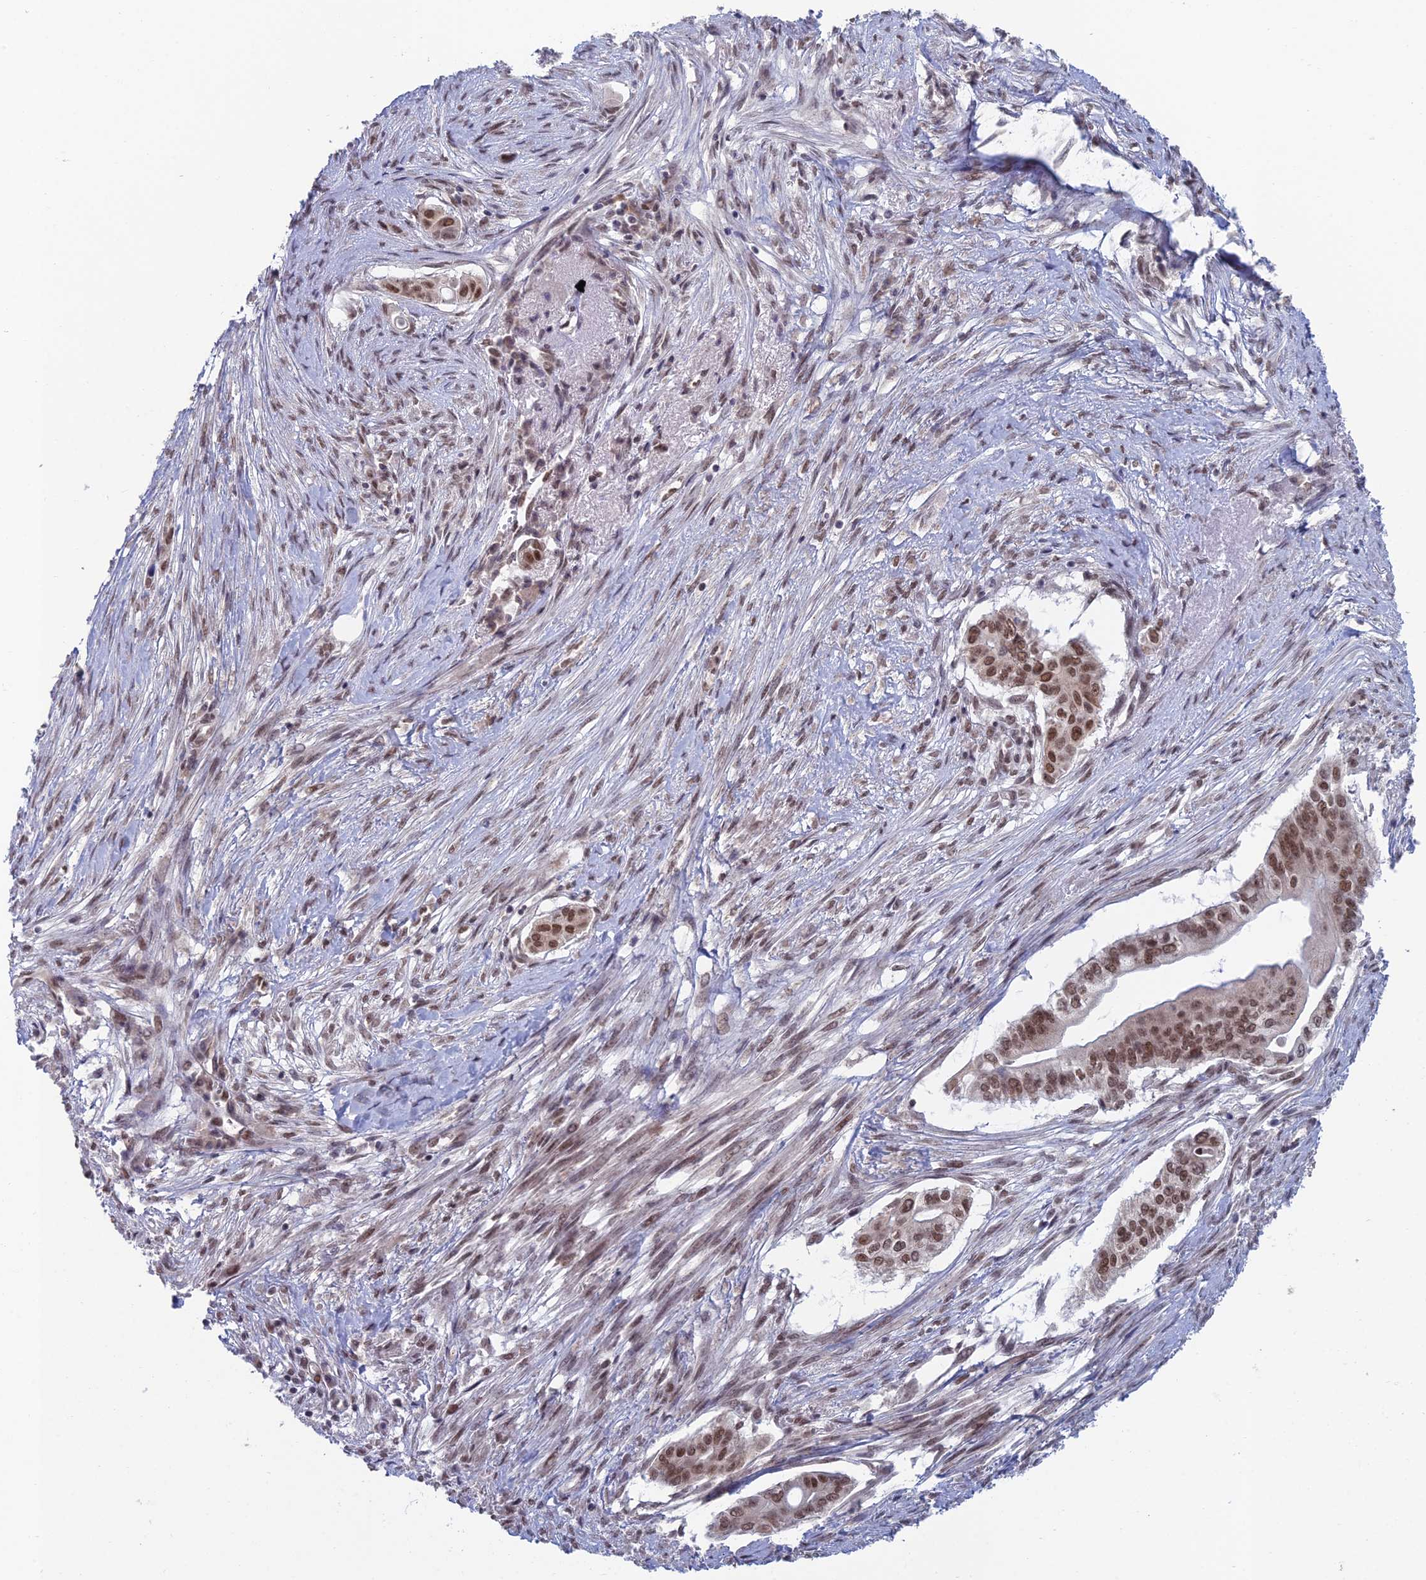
{"staining": {"intensity": "moderate", "quantity": ">75%", "location": "nuclear"}, "tissue": "pancreatic cancer", "cell_type": "Tumor cells", "image_type": "cancer", "snomed": [{"axis": "morphology", "description": "Adenocarcinoma, NOS"}, {"axis": "topography", "description": "Pancreas"}], "caption": "Human pancreatic adenocarcinoma stained for a protein (brown) reveals moderate nuclear positive positivity in approximately >75% of tumor cells.", "gene": "NABP2", "patient": {"sex": "male", "age": 68}}